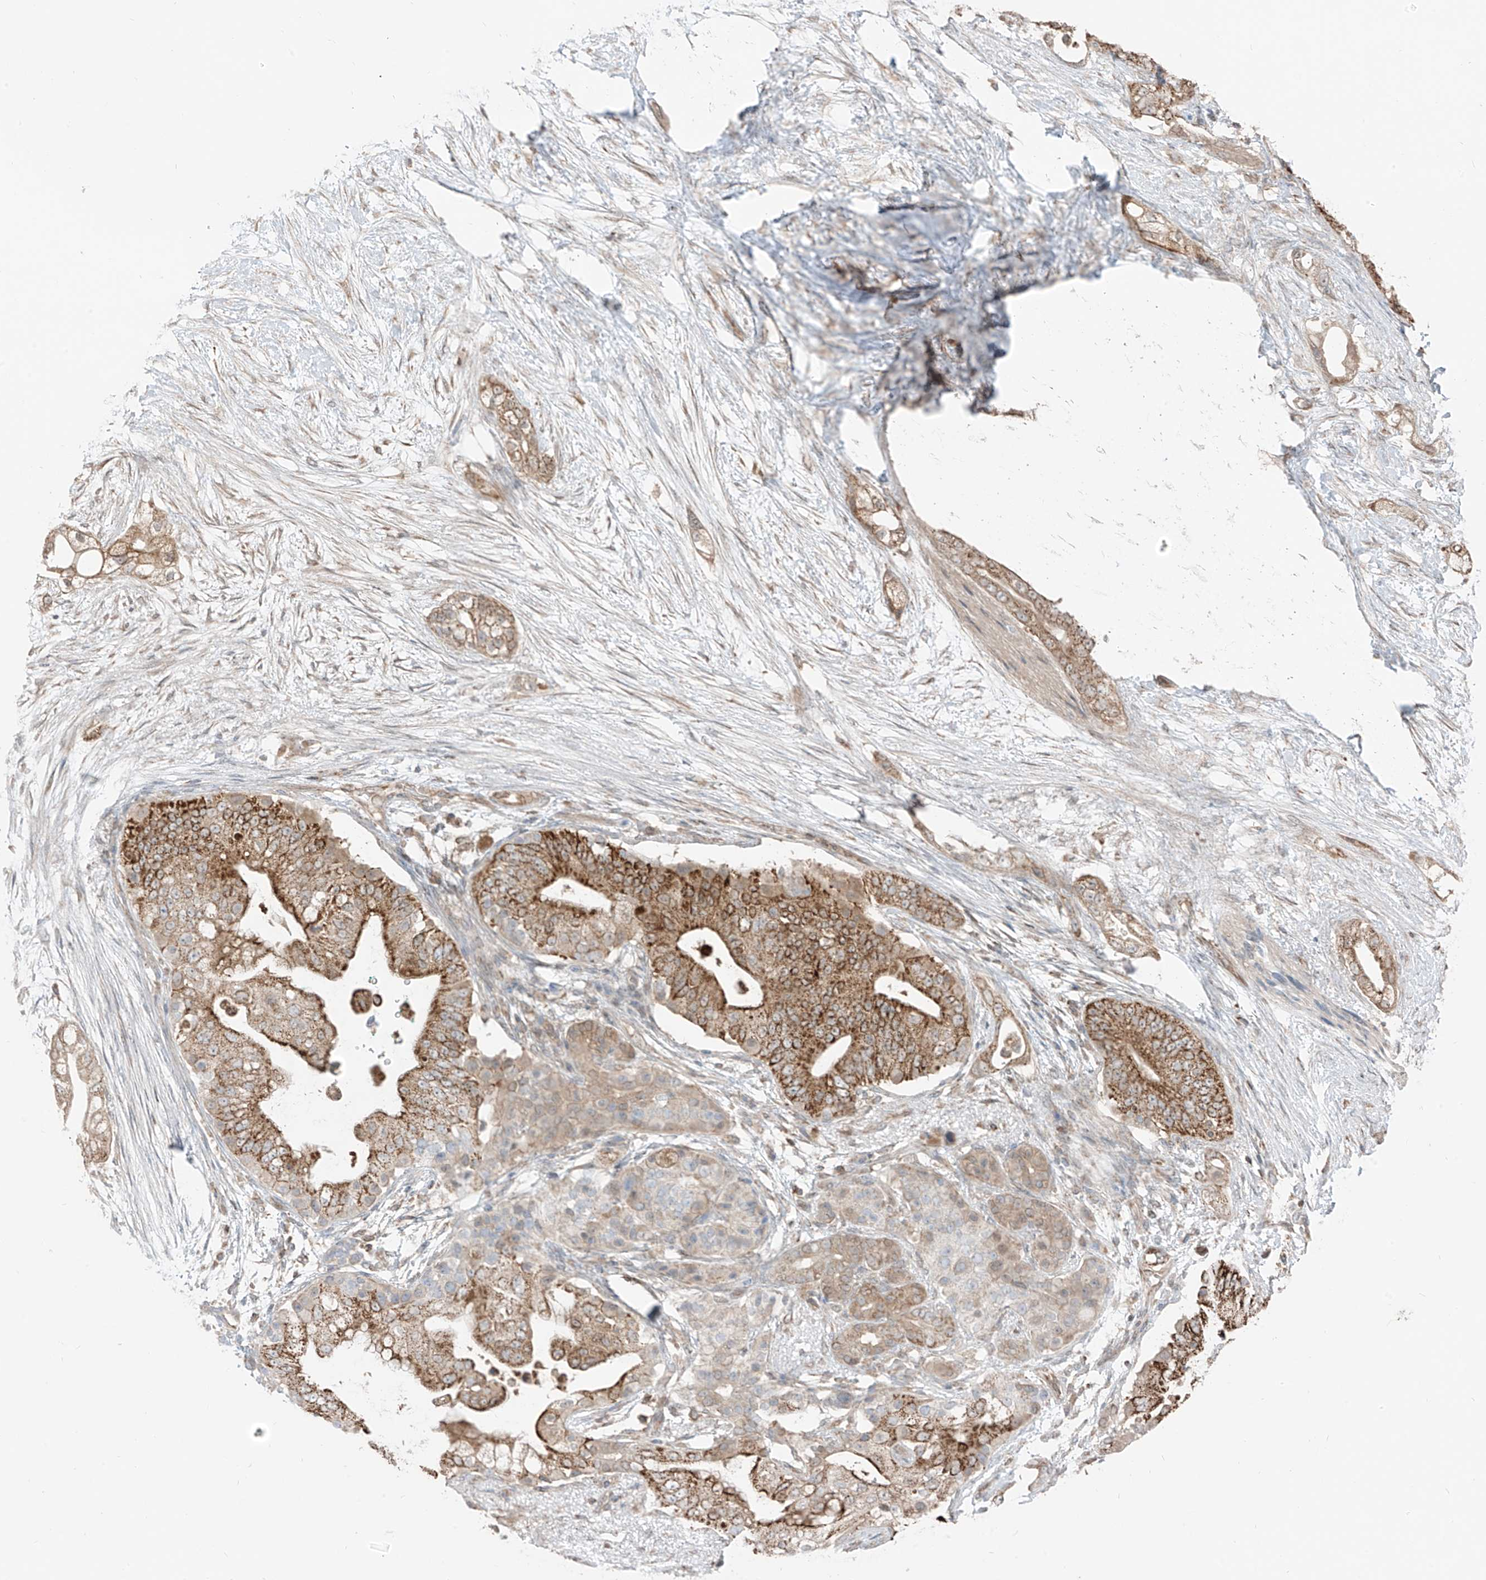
{"staining": {"intensity": "moderate", "quantity": ">75%", "location": "cytoplasmic/membranous"}, "tissue": "pancreatic cancer", "cell_type": "Tumor cells", "image_type": "cancer", "snomed": [{"axis": "morphology", "description": "Adenocarcinoma, NOS"}, {"axis": "topography", "description": "Pancreas"}], "caption": "A micrograph of human pancreatic cancer stained for a protein exhibits moderate cytoplasmic/membranous brown staining in tumor cells.", "gene": "ETHE1", "patient": {"sex": "male", "age": 53}}